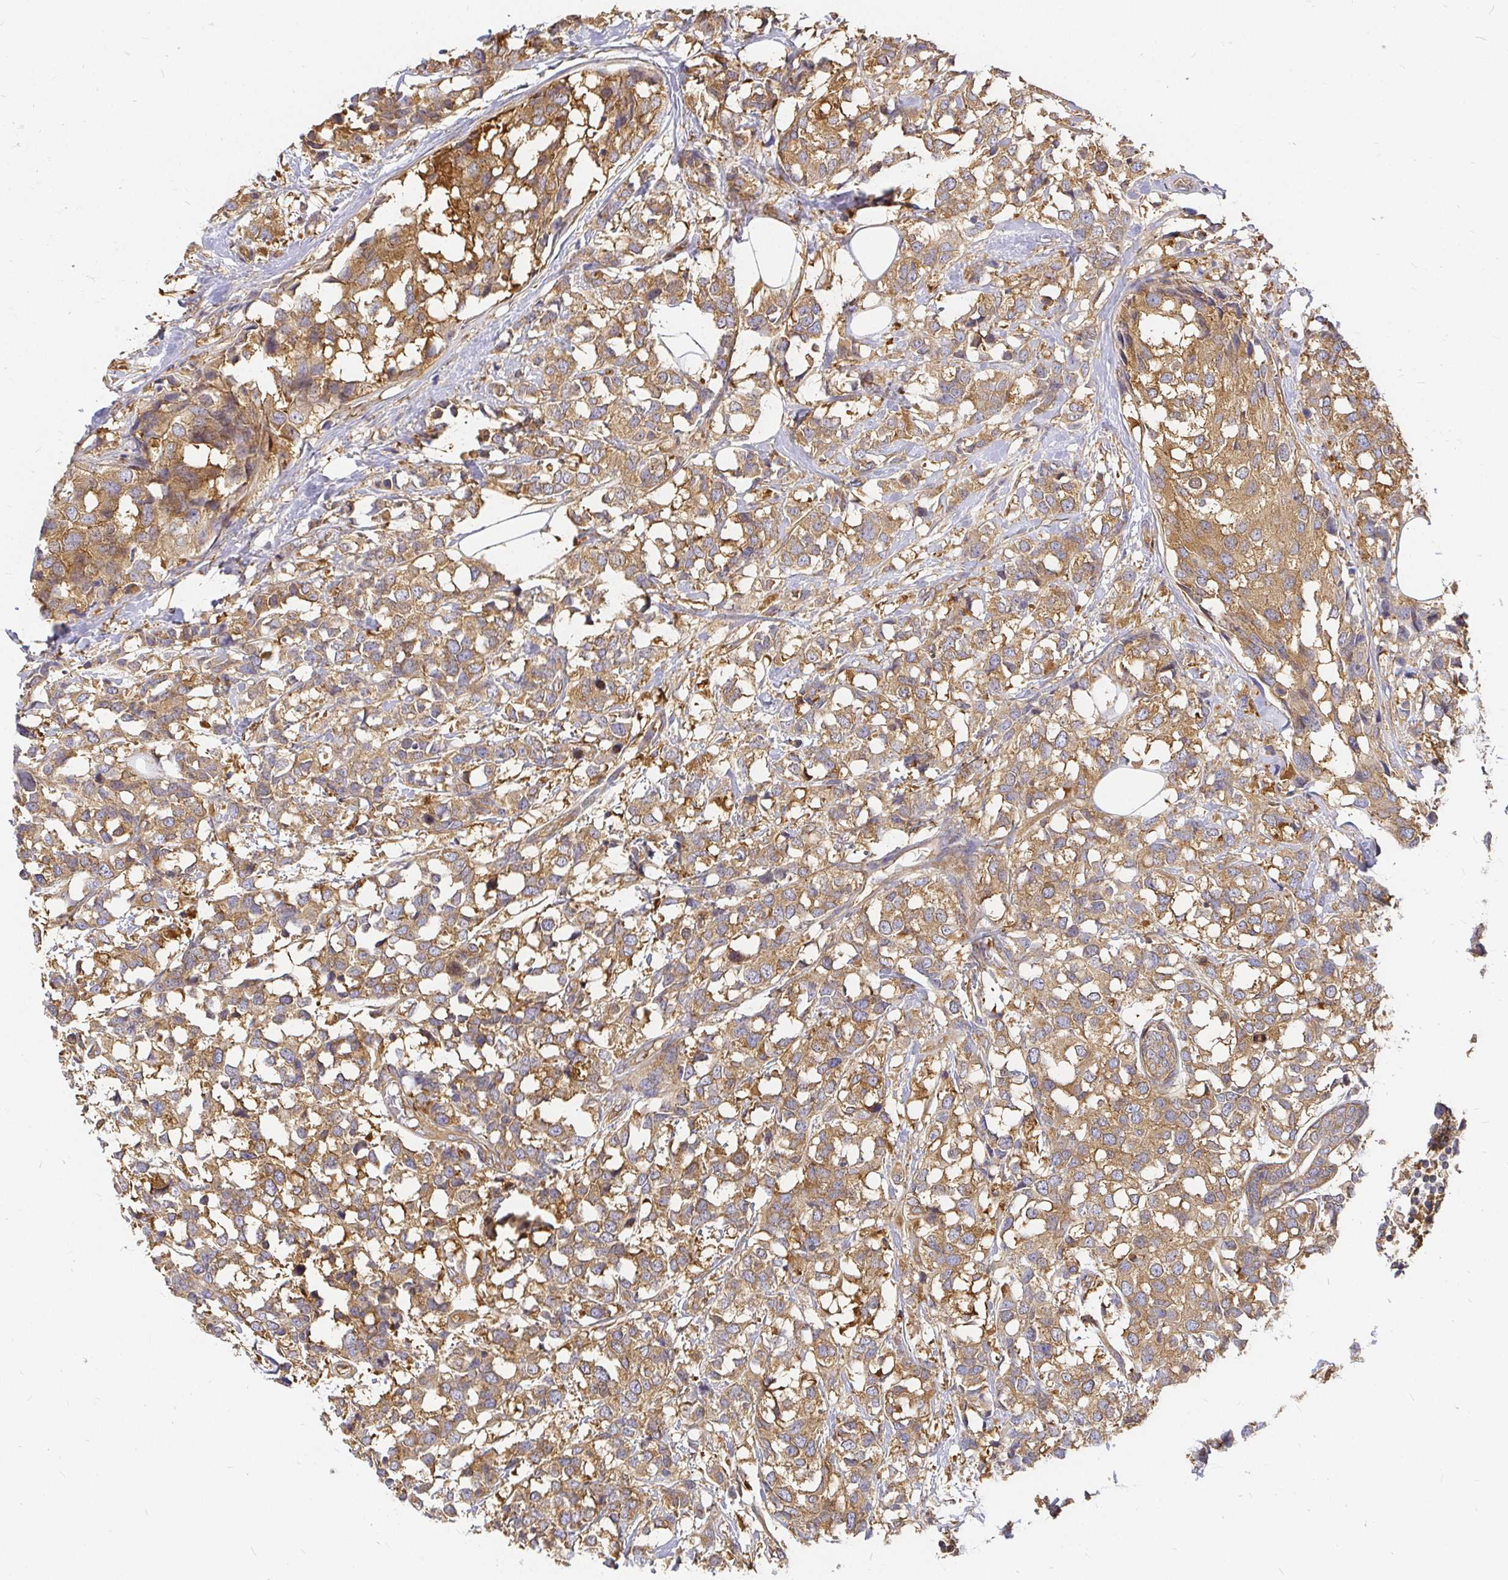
{"staining": {"intensity": "moderate", "quantity": ">75%", "location": "cytoplasmic/membranous"}, "tissue": "breast cancer", "cell_type": "Tumor cells", "image_type": "cancer", "snomed": [{"axis": "morphology", "description": "Lobular carcinoma"}, {"axis": "topography", "description": "Breast"}], "caption": "Immunohistochemistry of breast cancer exhibits medium levels of moderate cytoplasmic/membranous positivity in approximately >75% of tumor cells. The staining is performed using DAB (3,3'-diaminobenzidine) brown chromogen to label protein expression. The nuclei are counter-stained blue using hematoxylin.", "gene": "KIF5B", "patient": {"sex": "female", "age": 59}}